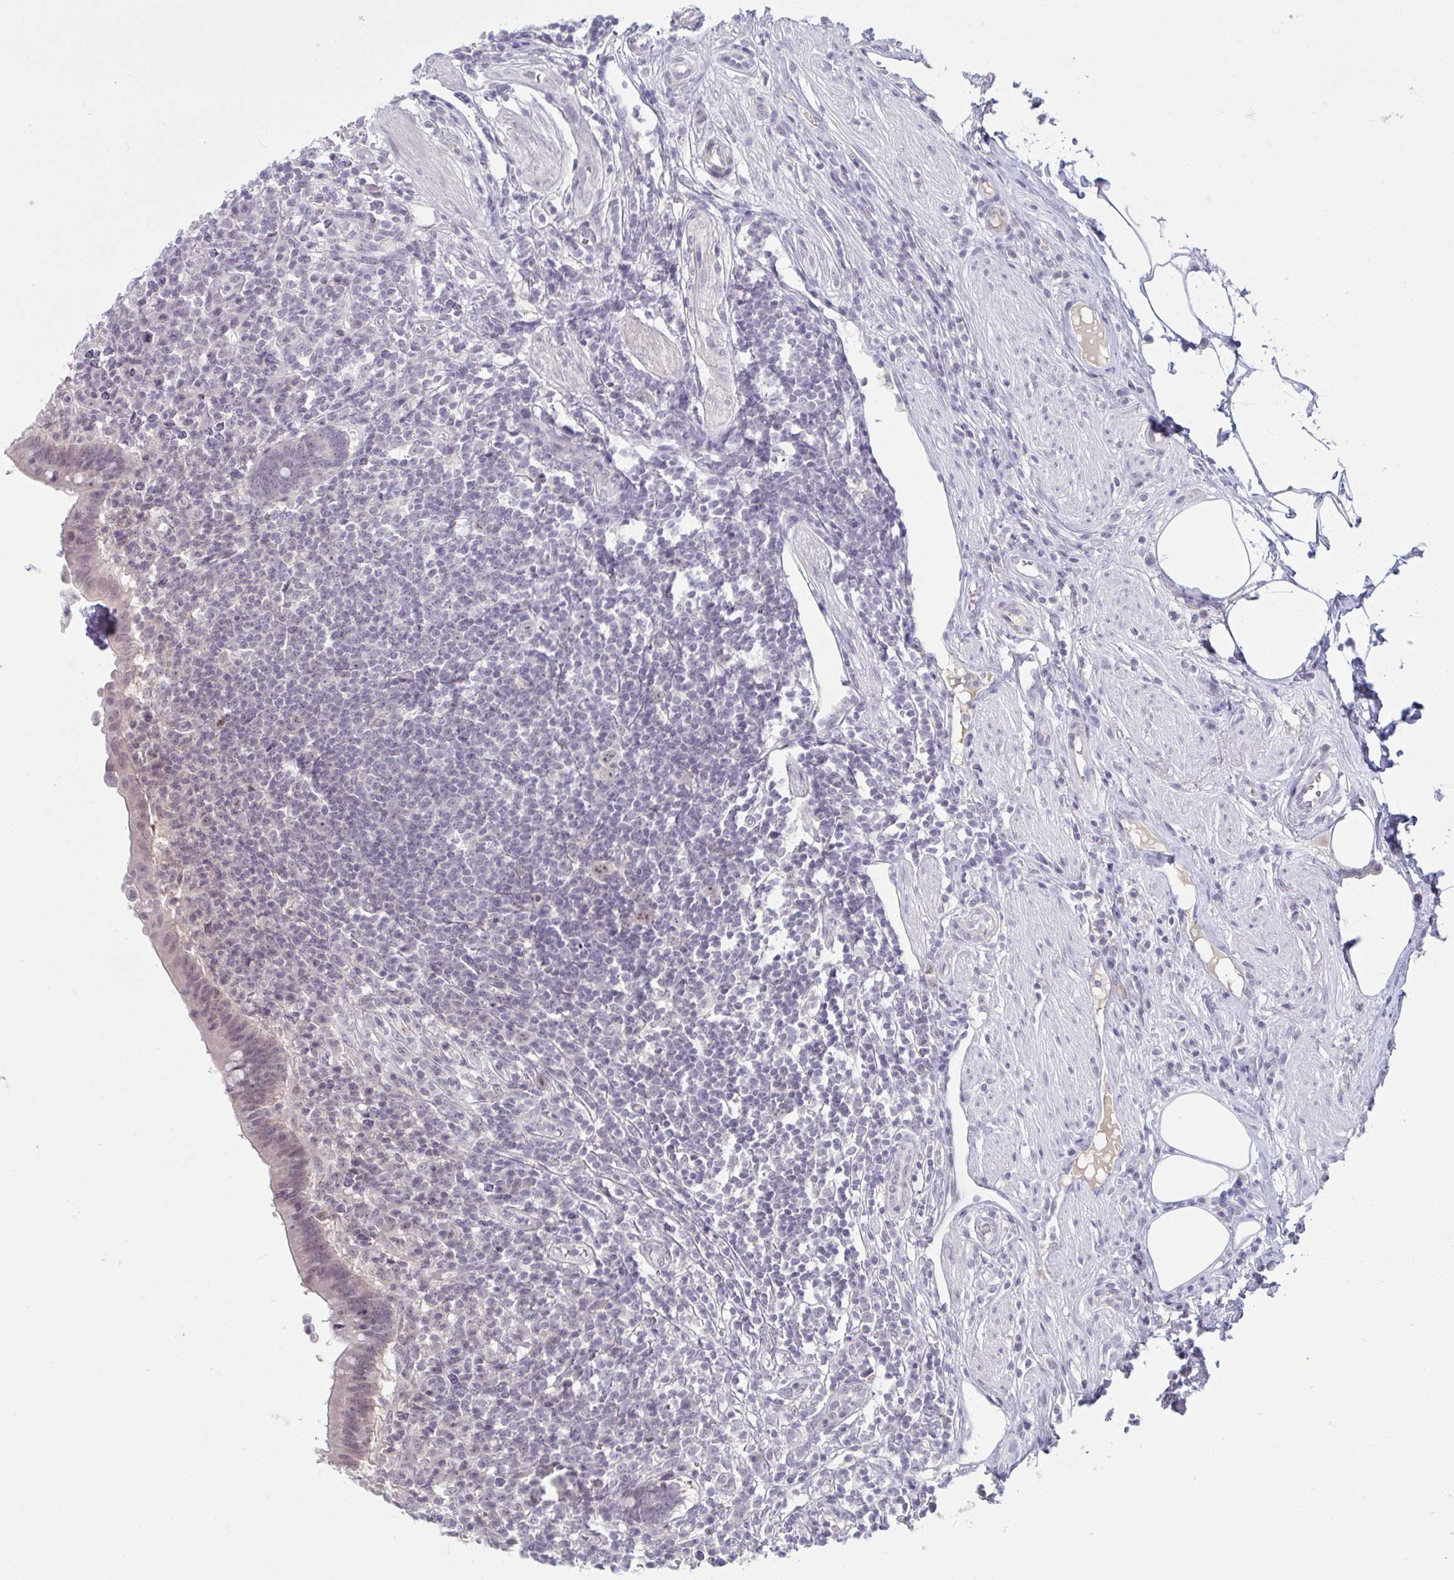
{"staining": {"intensity": "negative", "quantity": "none", "location": "none"}, "tissue": "appendix", "cell_type": "Glandular cells", "image_type": "normal", "snomed": [{"axis": "morphology", "description": "Normal tissue, NOS"}, {"axis": "topography", "description": "Appendix"}], "caption": "The immunohistochemistry histopathology image has no significant expression in glandular cells of appendix. The staining was performed using DAB (3,3'-diaminobenzidine) to visualize the protein expression in brown, while the nuclei were stained in blue with hematoxylin (Magnification: 20x).", "gene": "RNASEH1", "patient": {"sex": "female", "age": 56}}